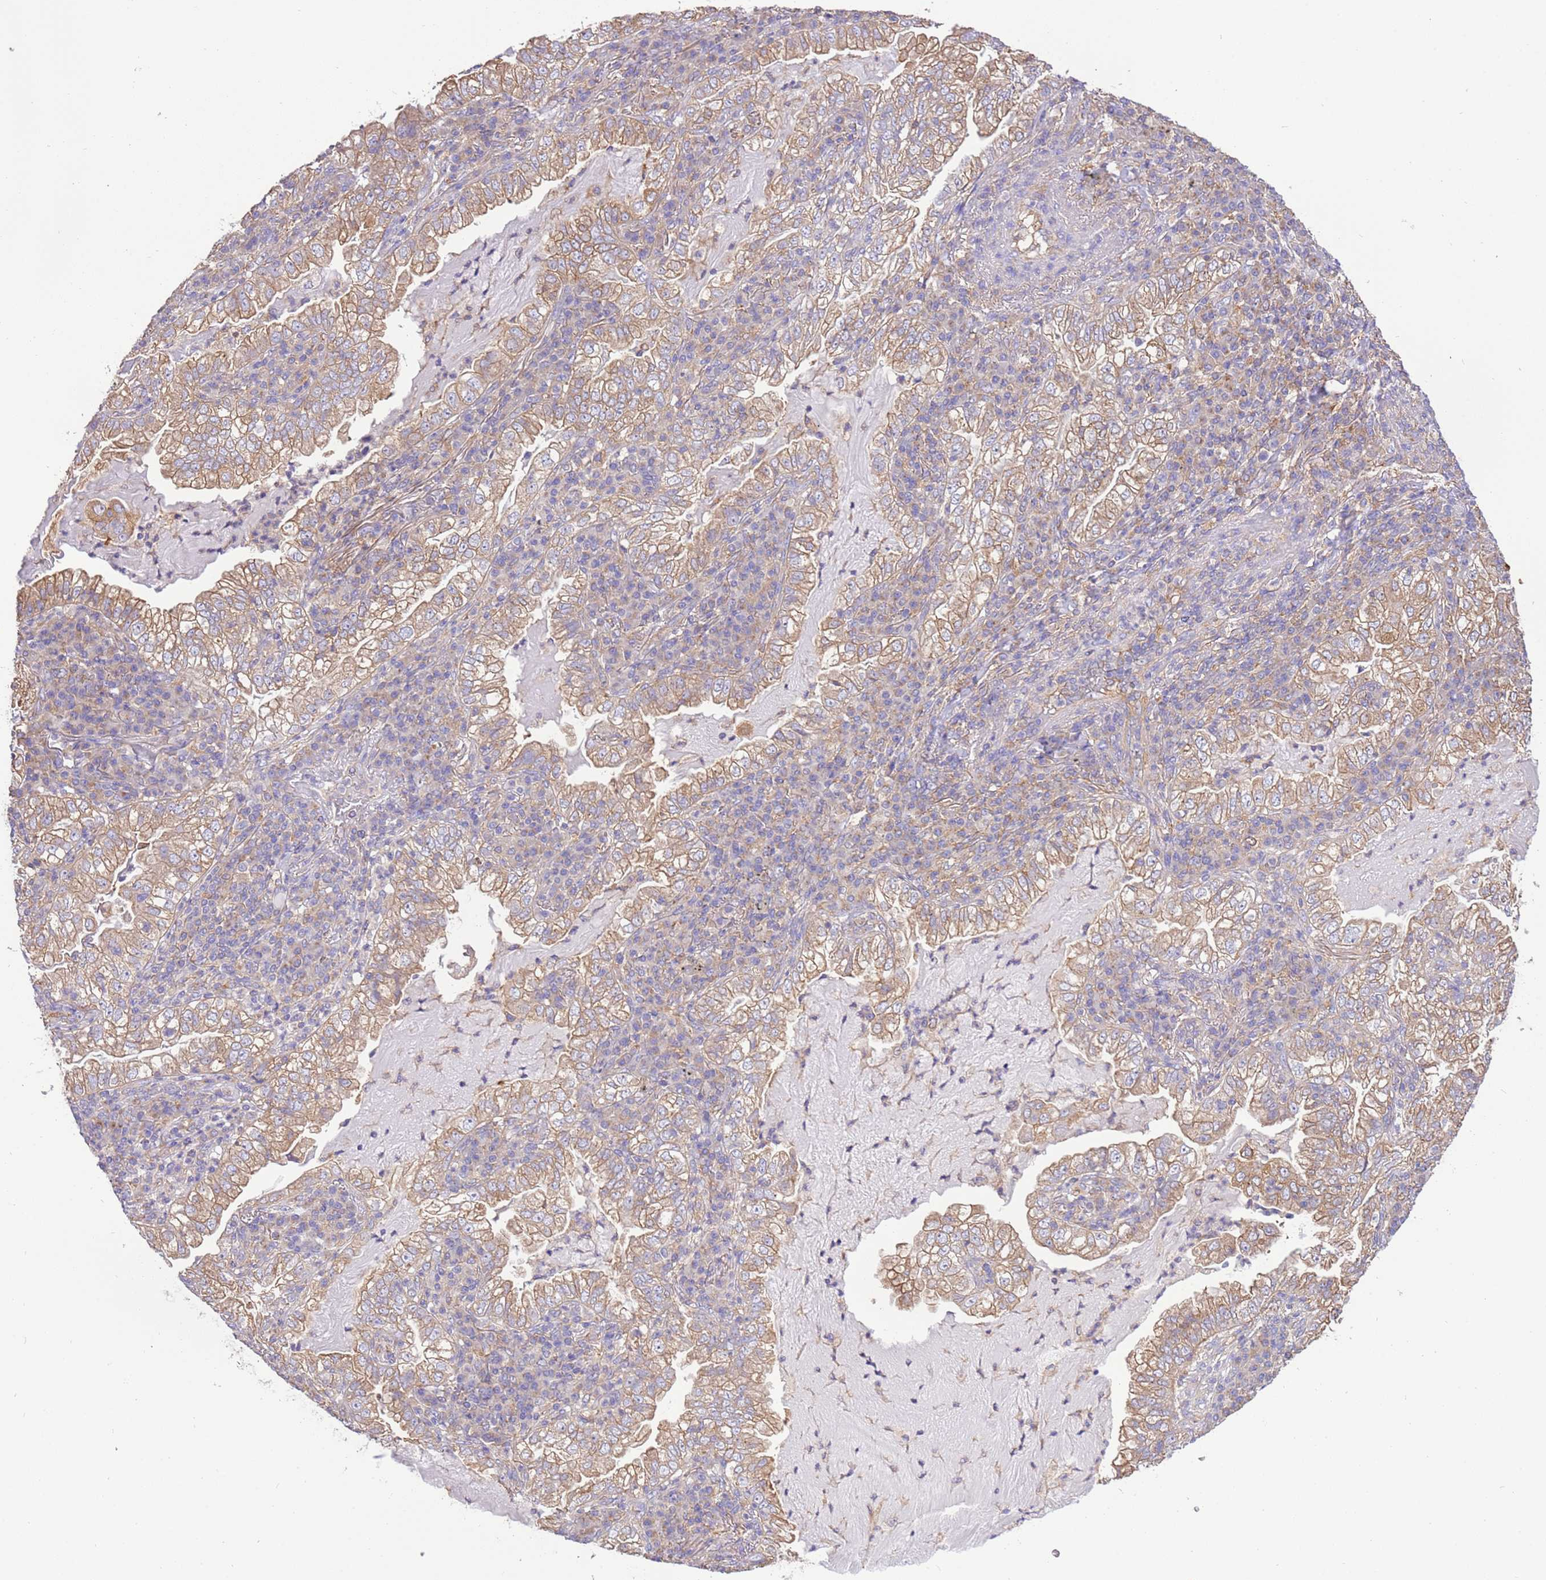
{"staining": {"intensity": "moderate", "quantity": ">75%", "location": "cytoplasmic/membranous"}, "tissue": "lung cancer", "cell_type": "Tumor cells", "image_type": "cancer", "snomed": [{"axis": "morphology", "description": "Adenocarcinoma, NOS"}, {"axis": "topography", "description": "Lung"}], "caption": "Immunohistochemistry (IHC) photomicrograph of adenocarcinoma (lung) stained for a protein (brown), which demonstrates medium levels of moderate cytoplasmic/membranous expression in about >75% of tumor cells.", "gene": "NAALADL1", "patient": {"sex": "female", "age": 73}}